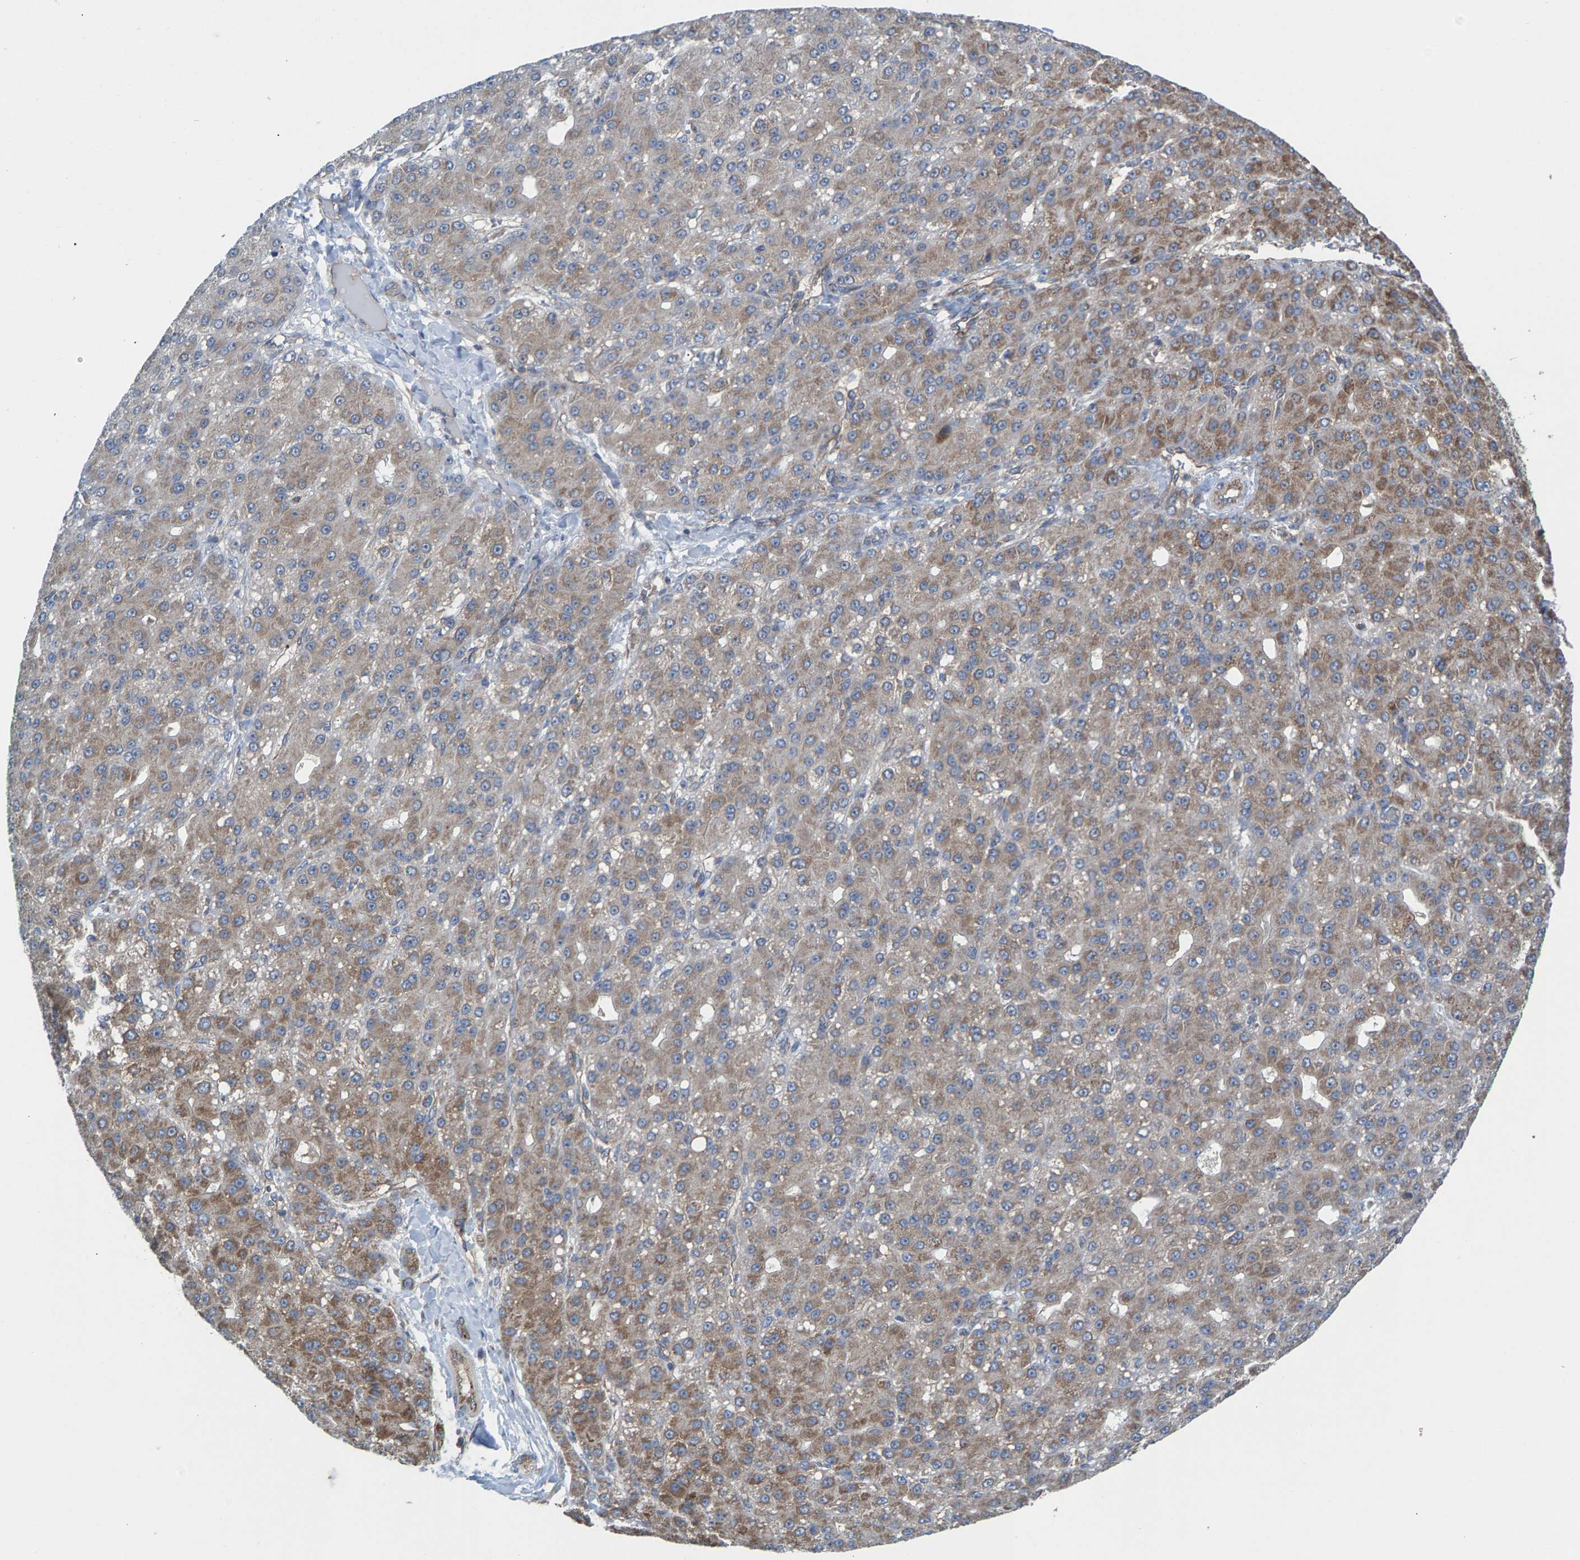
{"staining": {"intensity": "weak", "quantity": ">75%", "location": "cytoplasmic/membranous"}, "tissue": "liver cancer", "cell_type": "Tumor cells", "image_type": "cancer", "snomed": [{"axis": "morphology", "description": "Carcinoma, Hepatocellular, NOS"}, {"axis": "topography", "description": "Liver"}], "caption": "Protein staining of liver cancer (hepatocellular carcinoma) tissue displays weak cytoplasmic/membranous positivity in approximately >75% of tumor cells. The protein of interest is stained brown, and the nuclei are stained in blue (DAB (3,3'-diaminobenzidine) IHC with brightfield microscopy, high magnification).", "gene": "MRM1", "patient": {"sex": "male", "age": 67}}